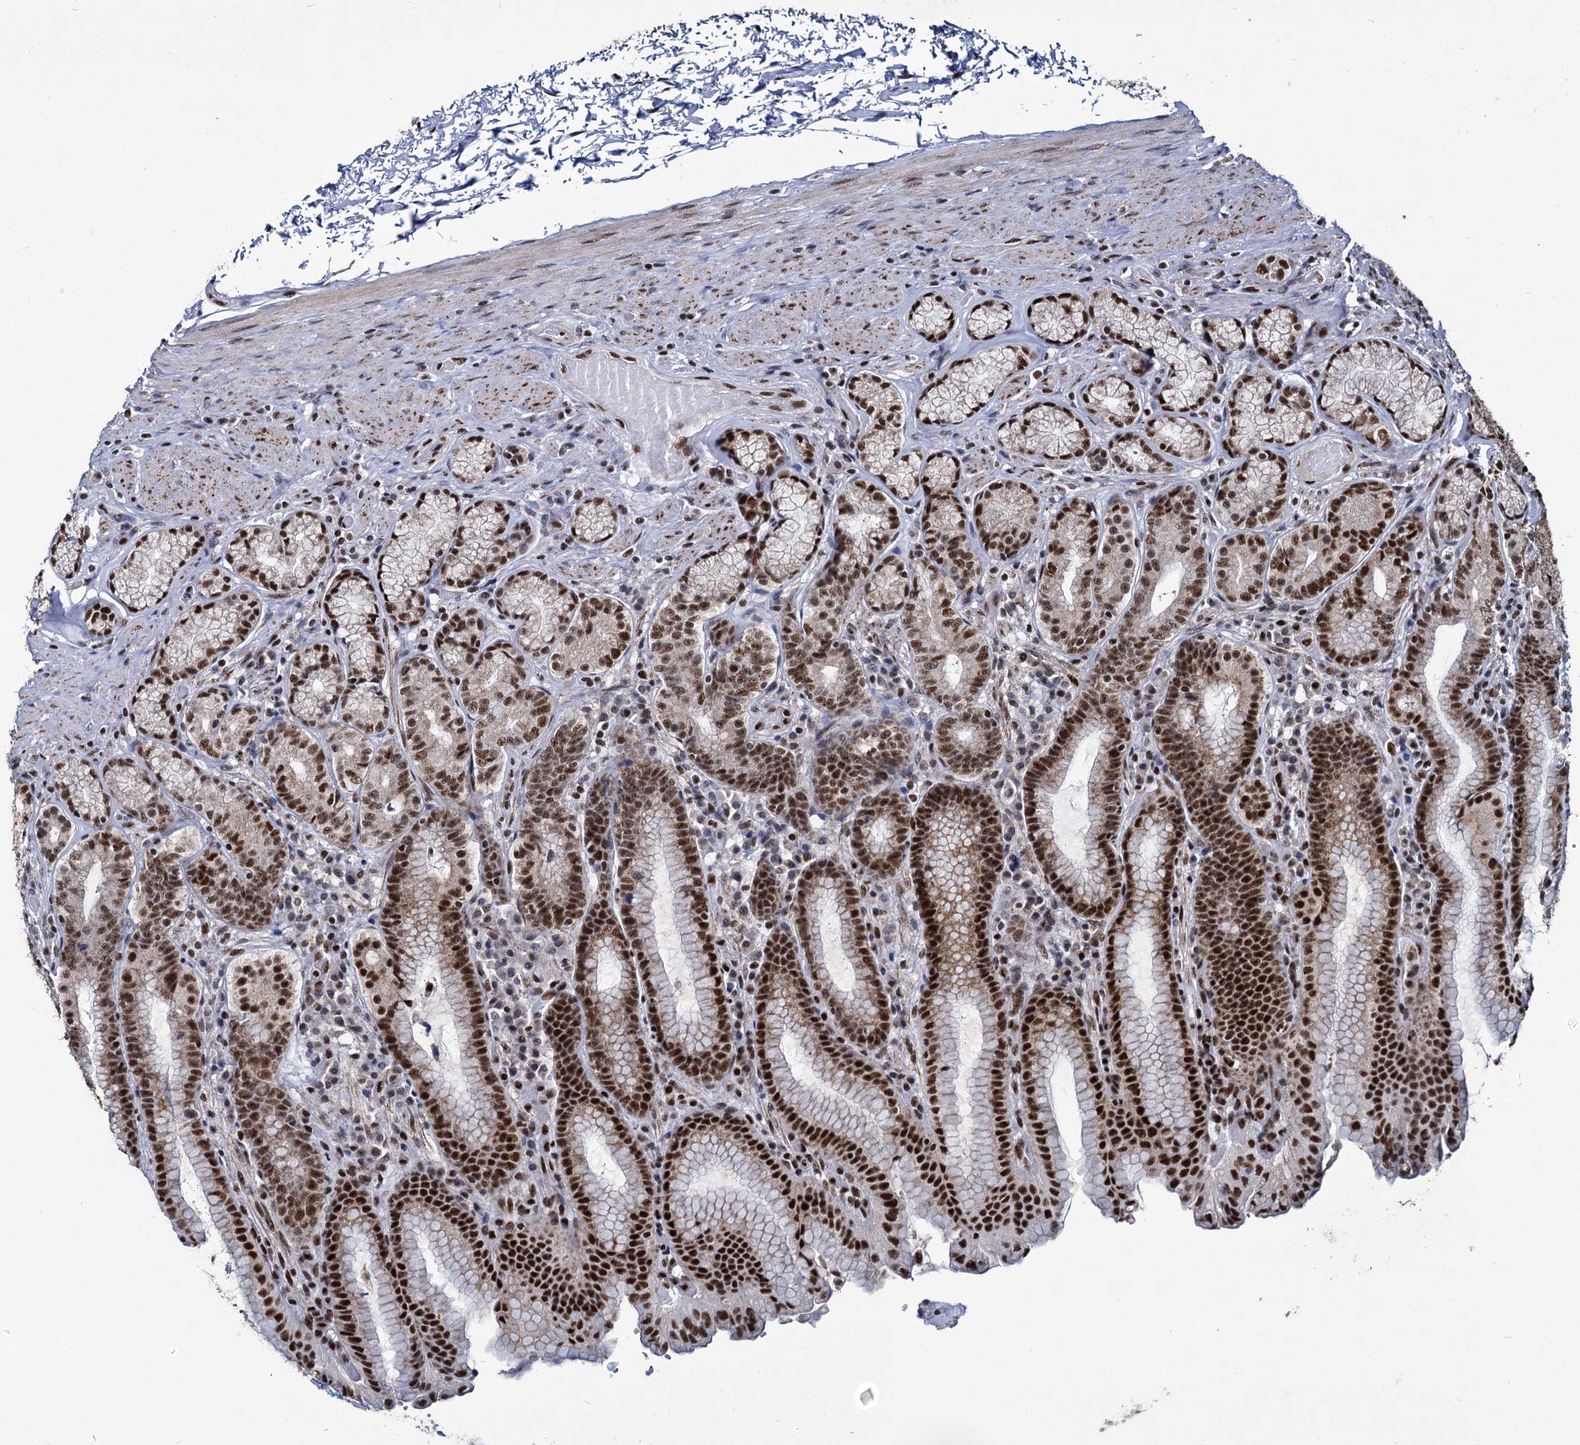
{"staining": {"intensity": "strong", "quantity": ">75%", "location": "cytoplasmic/membranous,nuclear"}, "tissue": "stomach", "cell_type": "Glandular cells", "image_type": "normal", "snomed": [{"axis": "morphology", "description": "Normal tissue, NOS"}, {"axis": "topography", "description": "Stomach, upper"}, {"axis": "topography", "description": "Stomach, lower"}], "caption": "Immunohistochemistry micrograph of normal stomach stained for a protein (brown), which displays high levels of strong cytoplasmic/membranous,nuclear staining in approximately >75% of glandular cells.", "gene": "RPUSD4", "patient": {"sex": "female", "age": 76}}